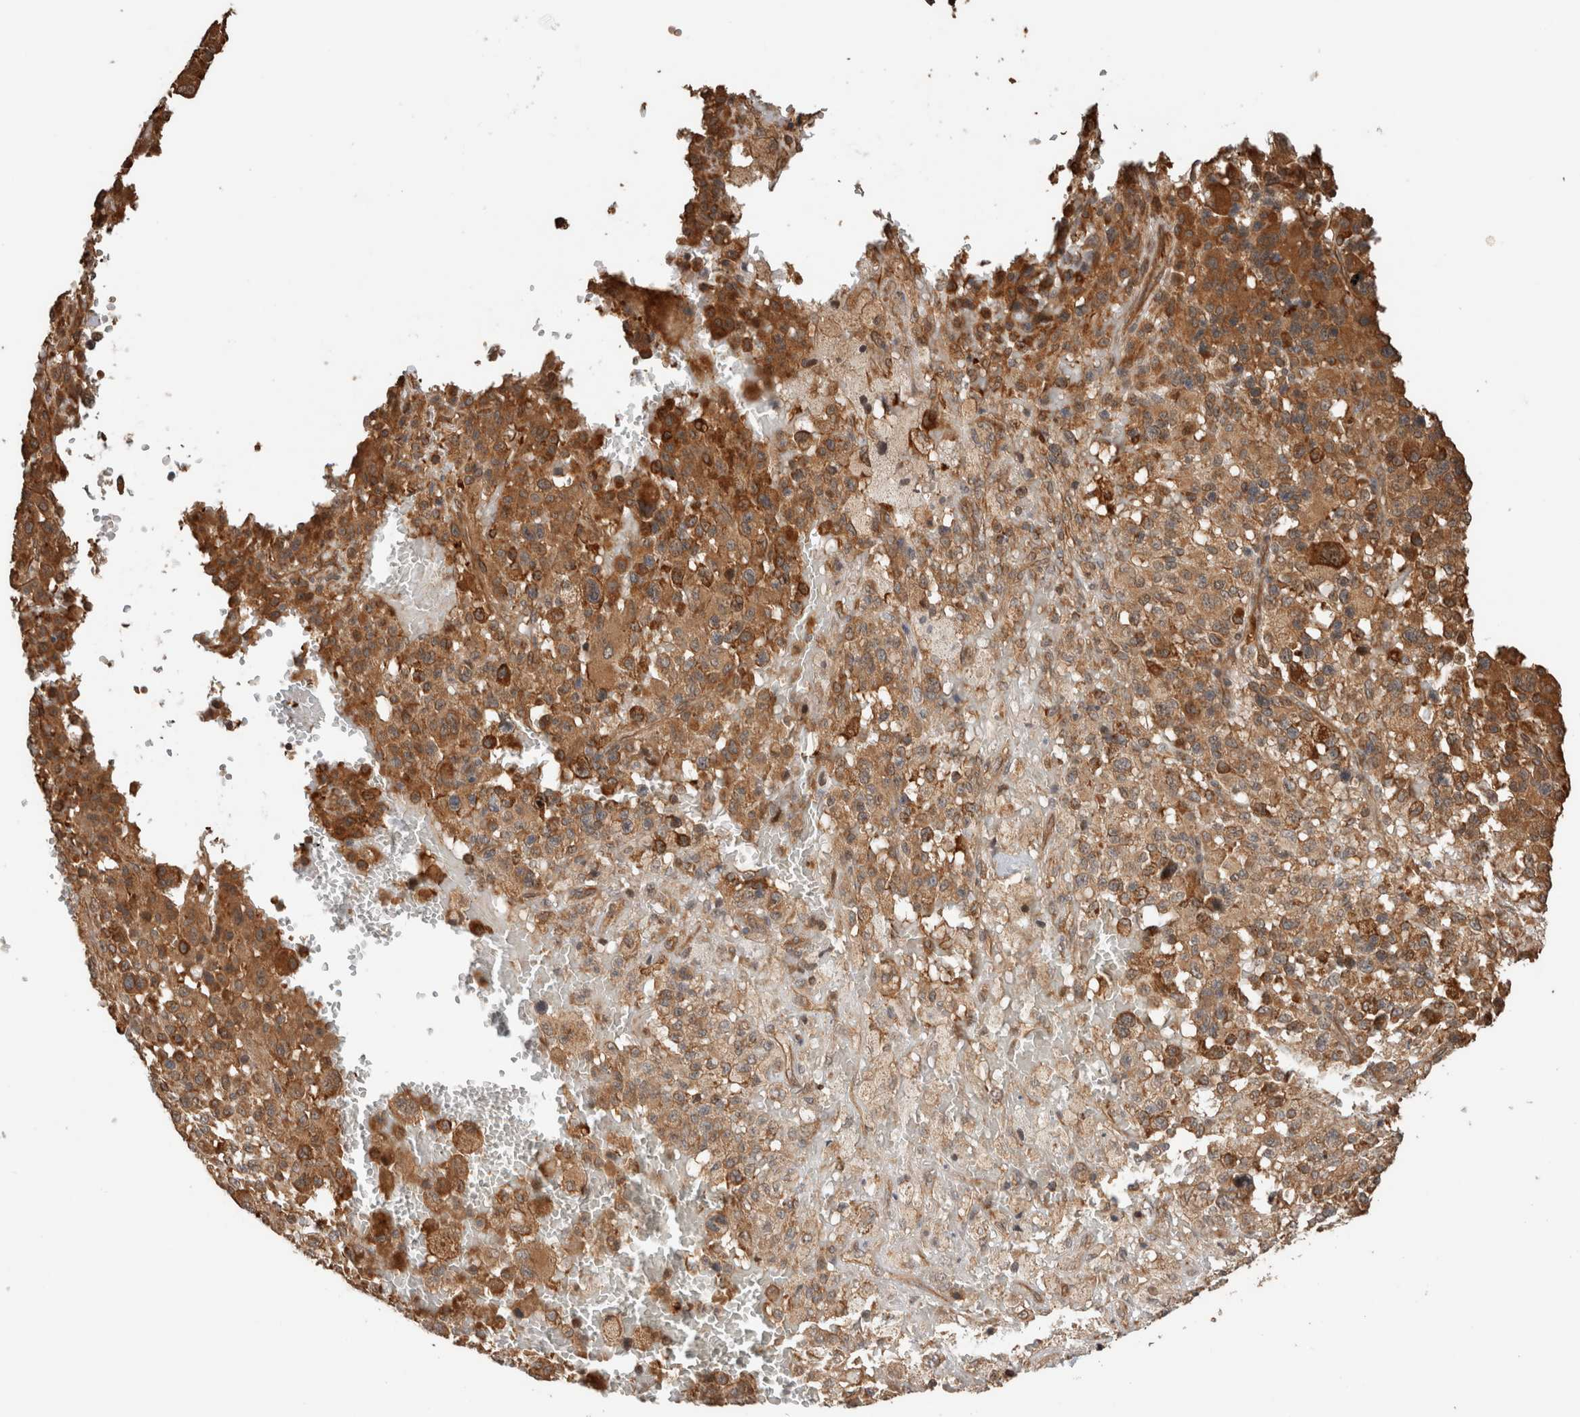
{"staining": {"intensity": "moderate", "quantity": ">75%", "location": "cytoplasmic/membranous"}, "tissue": "melanoma", "cell_type": "Tumor cells", "image_type": "cancer", "snomed": [{"axis": "morphology", "description": "Malignant melanoma, Metastatic site"}, {"axis": "topography", "description": "Skin"}], "caption": "Immunohistochemistry image of melanoma stained for a protein (brown), which exhibits medium levels of moderate cytoplasmic/membranous expression in approximately >75% of tumor cells.", "gene": "OTUD6B", "patient": {"sex": "female", "age": 74}}